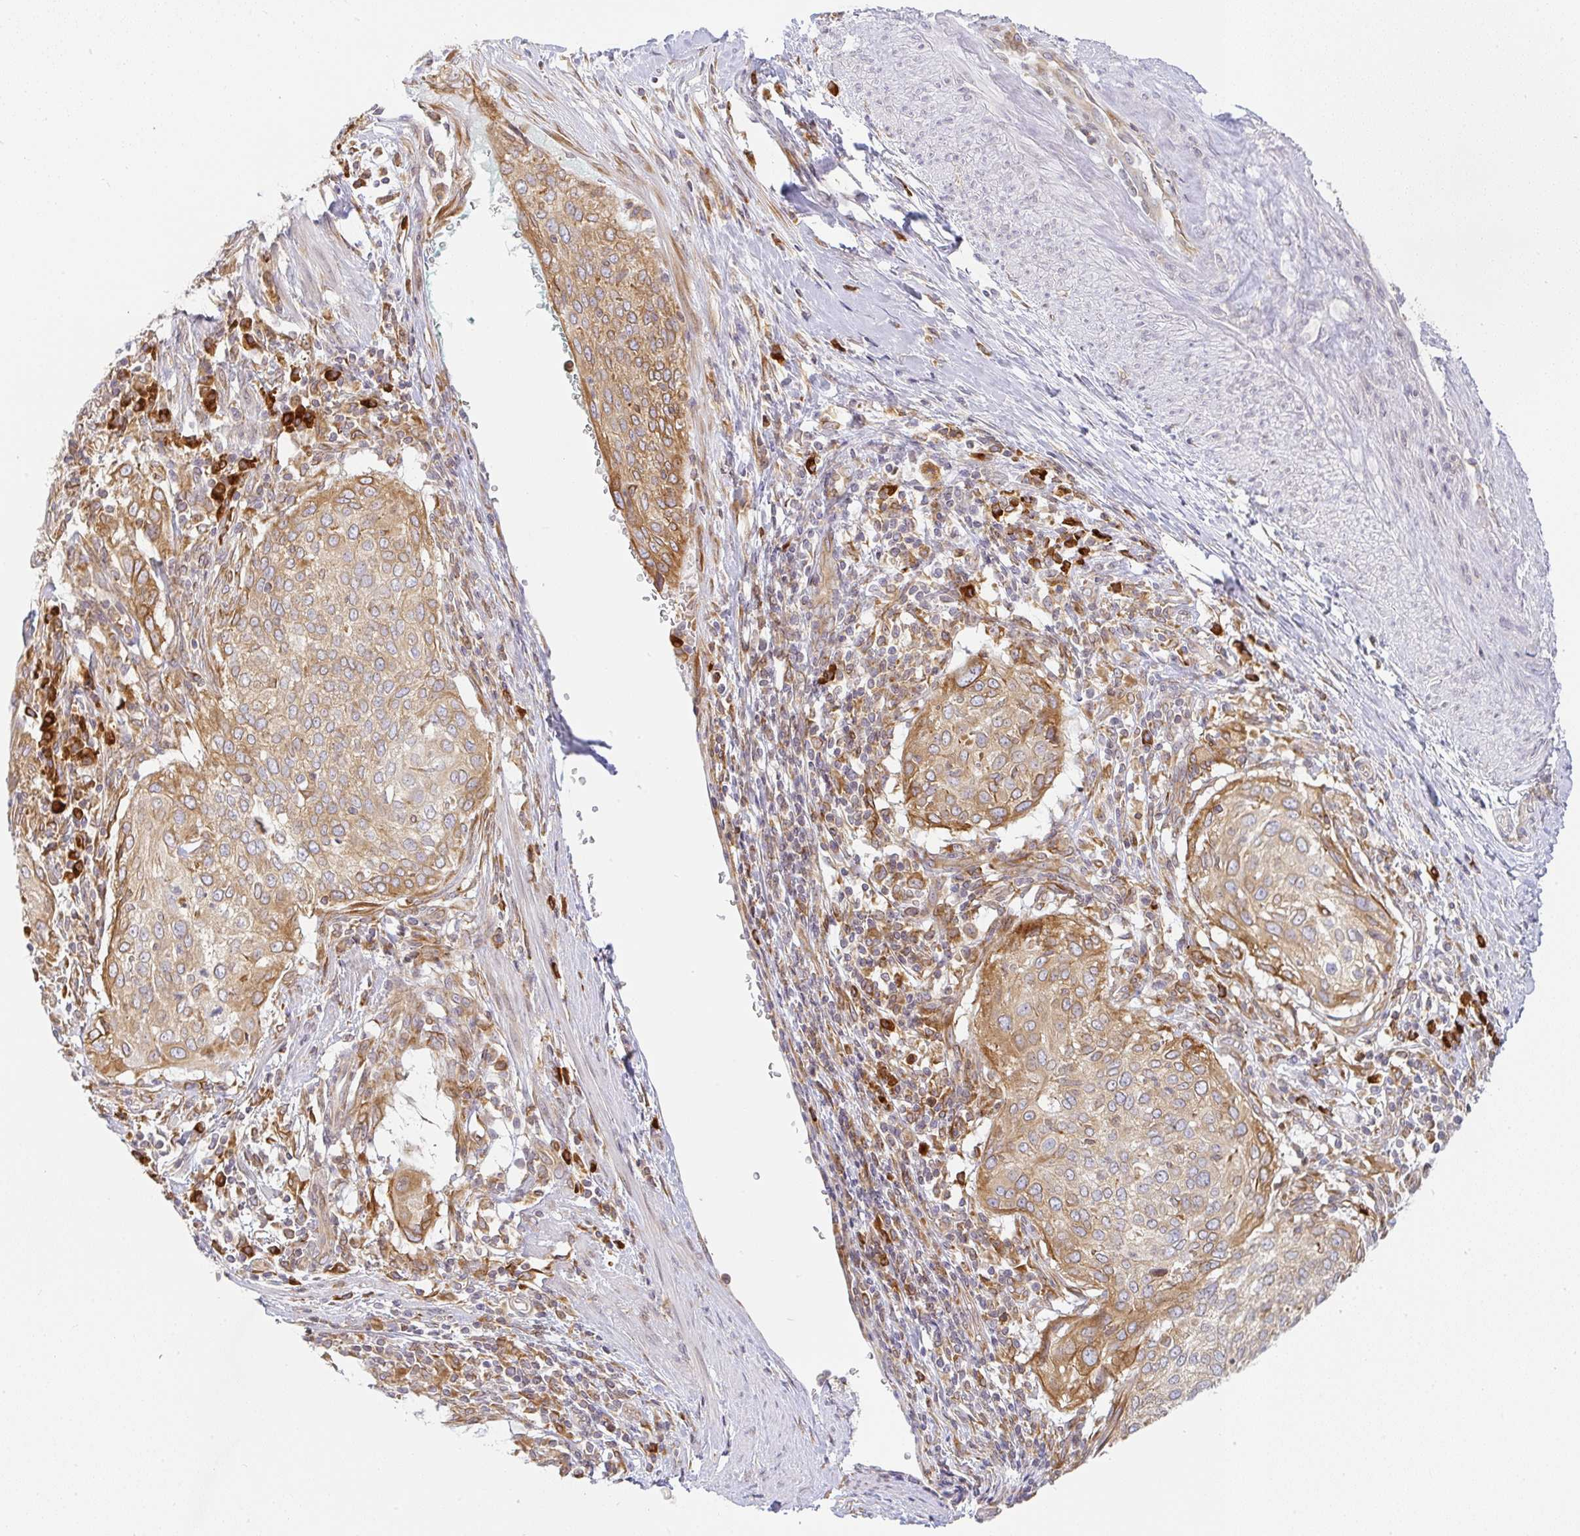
{"staining": {"intensity": "moderate", "quantity": ">75%", "location": "cytoplasmic/membranous"}, "tissue": "cervical cancer", "cell_type": "Tumor cells", "image_type": "cancer", "snomed": [{"axis": "morphology", "description": "Squamous cell carcinoma, NOS"}, {"axis": "topography", "description": "Cervix"}], "caption": "Brown immunohistochemical staining in human squamous cell carcinoma (cervical) shows moderate cytoplasmic/membranous staining in approximately >75% of tumor cells. (brown staining indicates protein expression, while blue staining denotes nuclei).", "gene": "DERL2", "patient": {"sex": "female", "age": 38}}